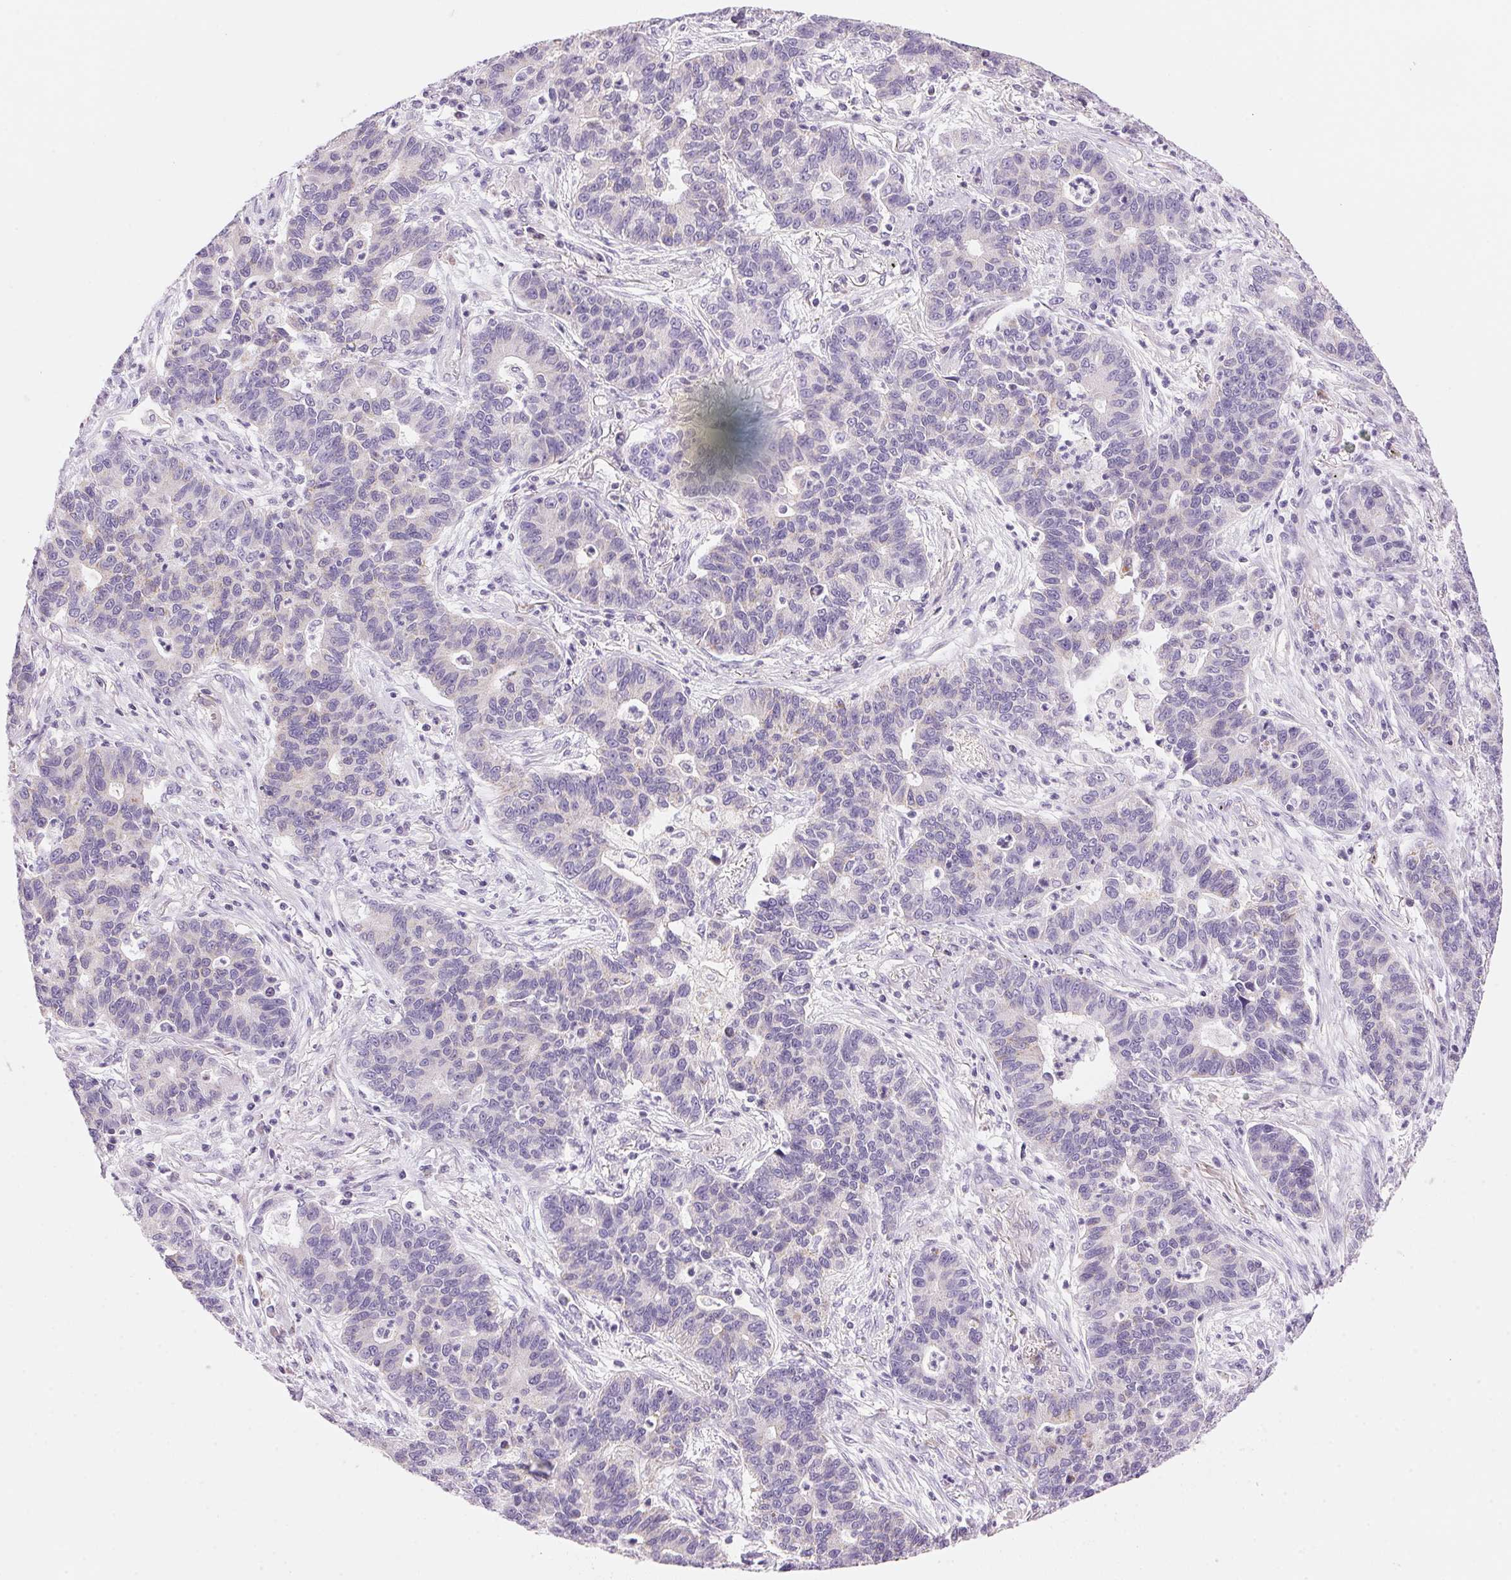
{"staining": {"intensity": "negative", "quantity": "none", "location": "none"}, "tissue": "lung cancer", "cell_type": "Tumor cells", "image_type": "cancer", "snomed": [{"axis": "morphology", "description": "Adenocarcinoma, NOS"}, {"axis": "topography", "description": "Lung"}], "caption": "DAB immunohistochemical staining of human adenocarcinoma (lung) shows no significant positivity in tumor cells.", "gene": "CYP11B1", "patient": {"sex": "female", "age": 57}}